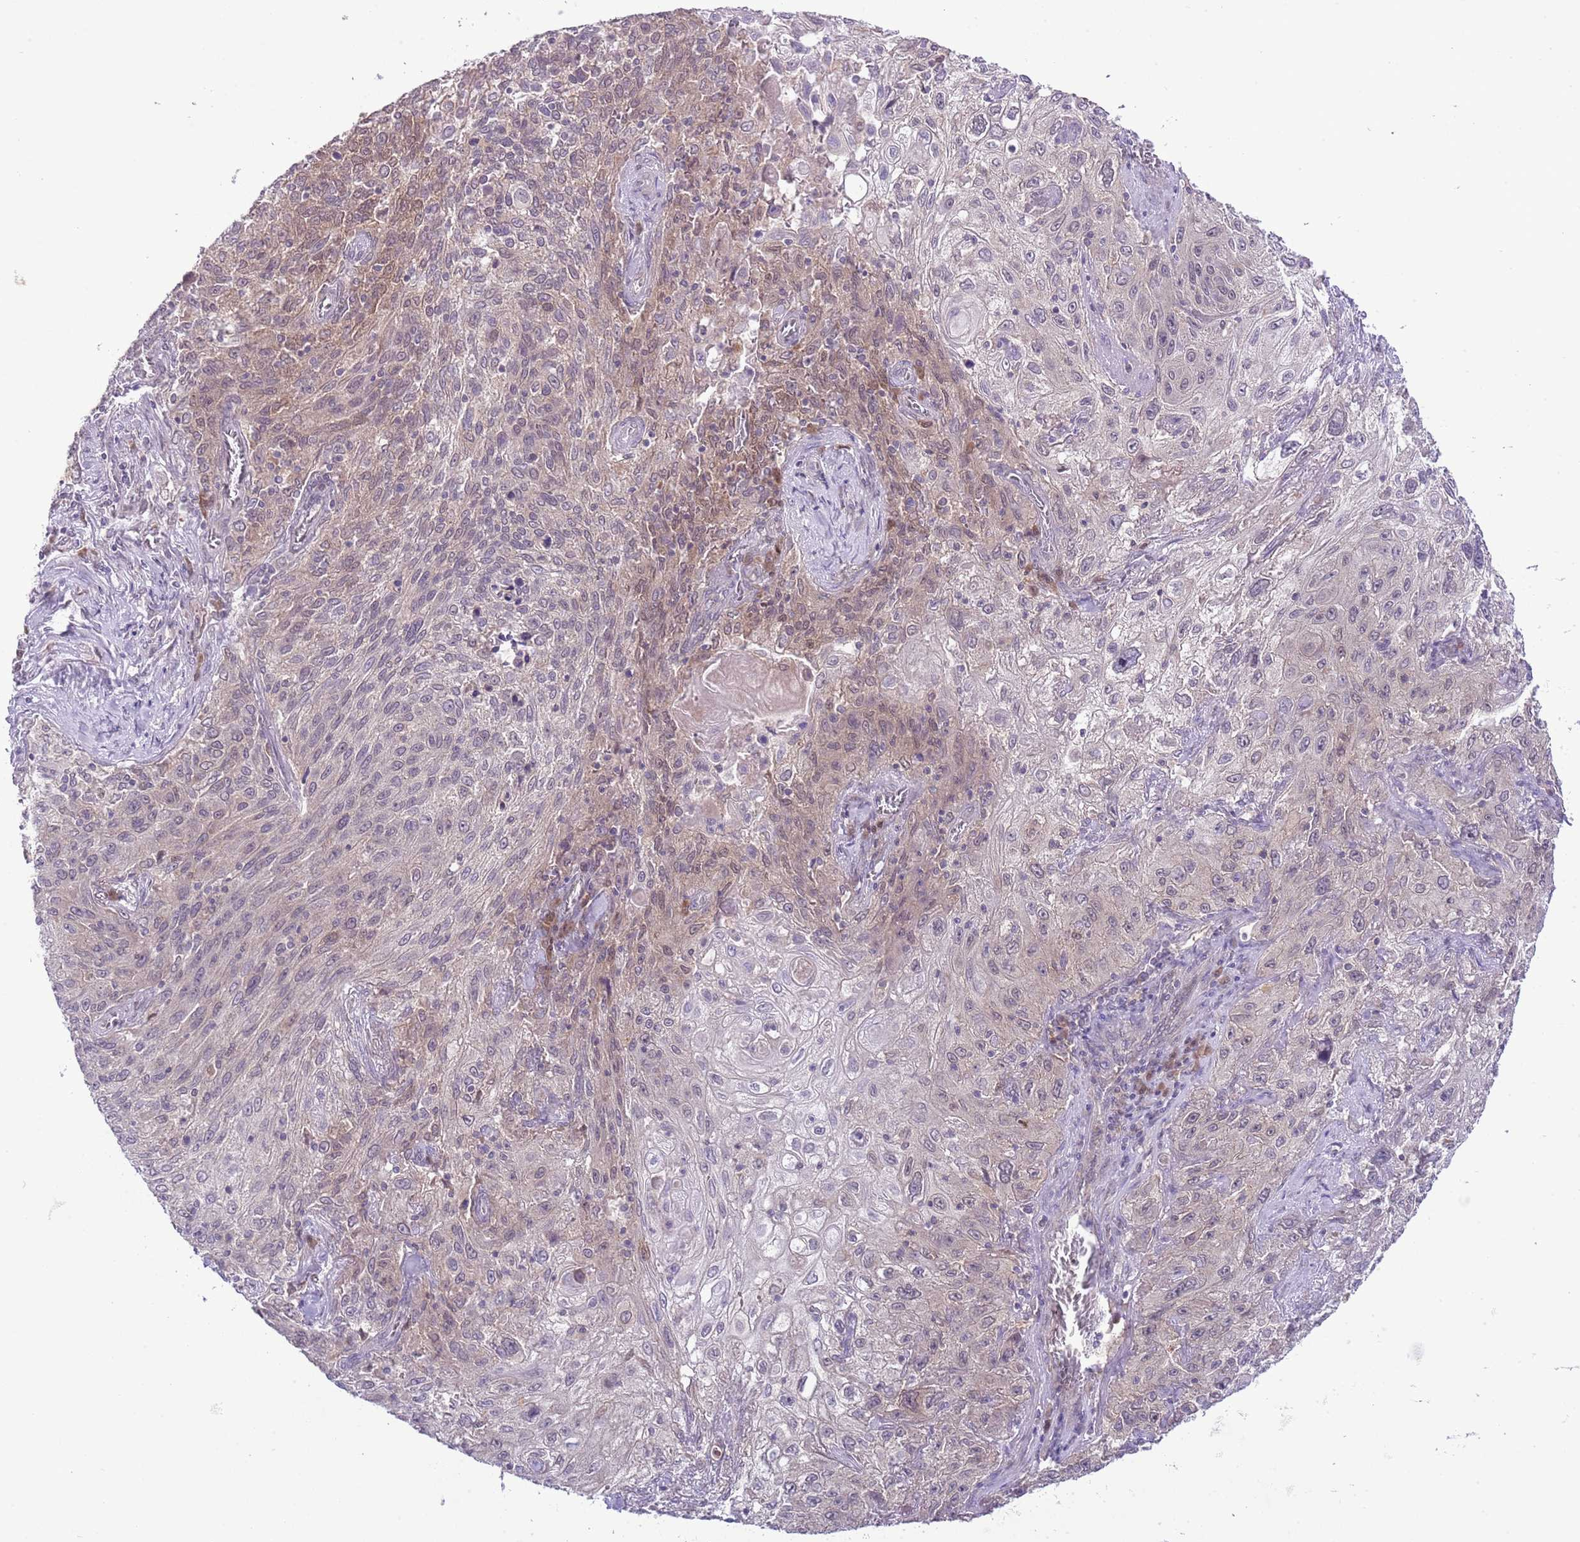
{"staining": {"intensity": "negative", "quantity": "none", "location": "none"}, "tissue": "lung cancer", "cell_type": "Tumor cells", "image_type": "cancer", "snomed": [{"axis": "morphology", "description": "Squamous cell carcinoma, NOS"}, {"axis": "topography", "description": "Lung"}], "caption": "Immunohistochemical staining of human lung cancer (squamous cell carcinoma) shows no significant positivity in tumor cells.", "gene": "GALK2", "patient": {"sex": "female", "age": 69}}